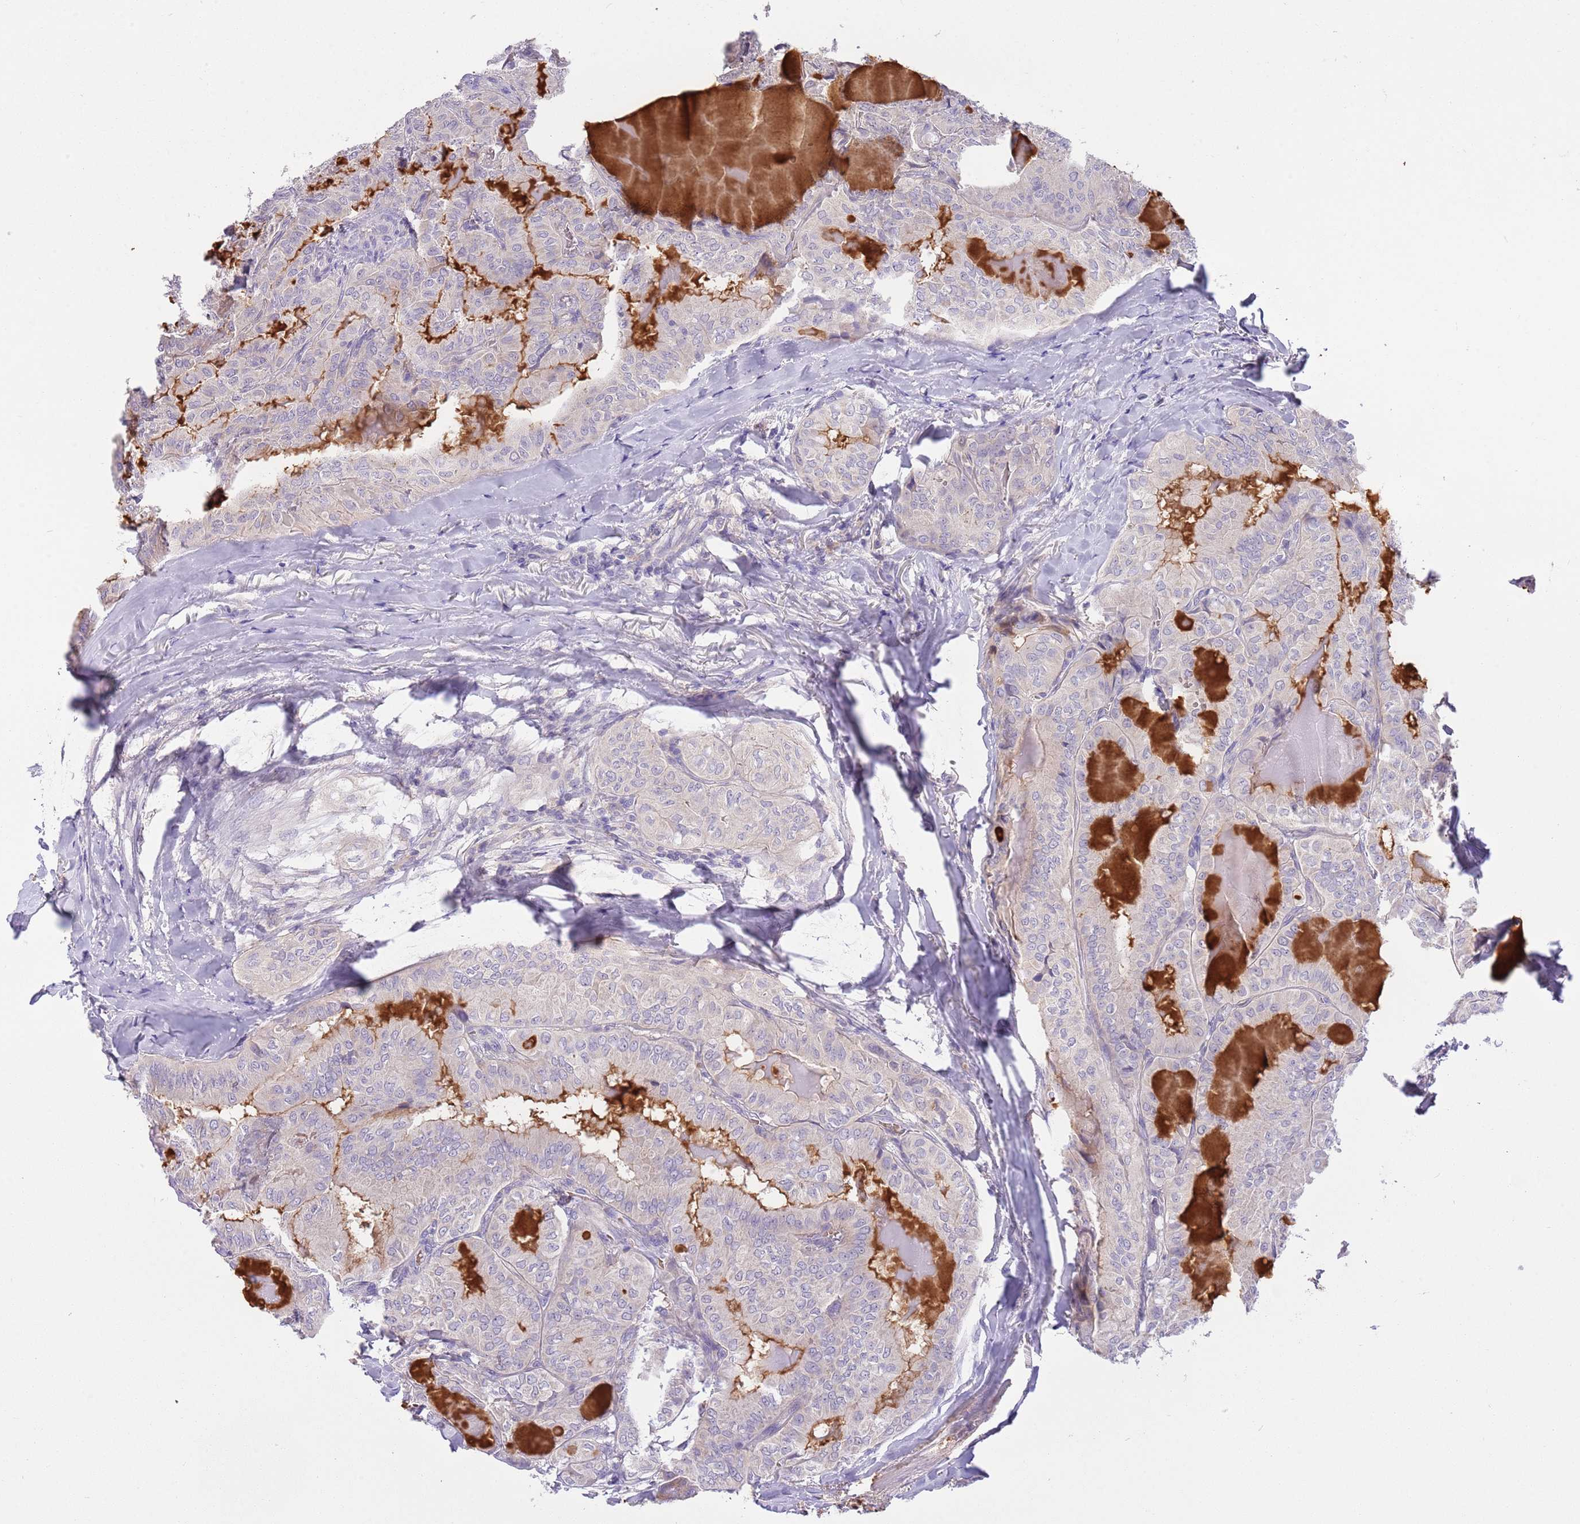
{"staining": {"intensity": "negative", "quantity": "none", "location": "none"}, "tissue": "thyroid cancer", "cell_type": "Tumor cells", "image_type": "cancer", "snomed": [{"axis": "morphology", "description": "Papillary adenocarcinoma, NOS"}, {"axis": "topography", "description": "Thyroid gland"}], "caption": "Thyroid cancer (papillary adenocarcinoma) stained for a protein using immunohistochemistry reveals no staining tumor cells.", "gene": "CFAP73", "patient": {"sex": "female", "age": 68}}